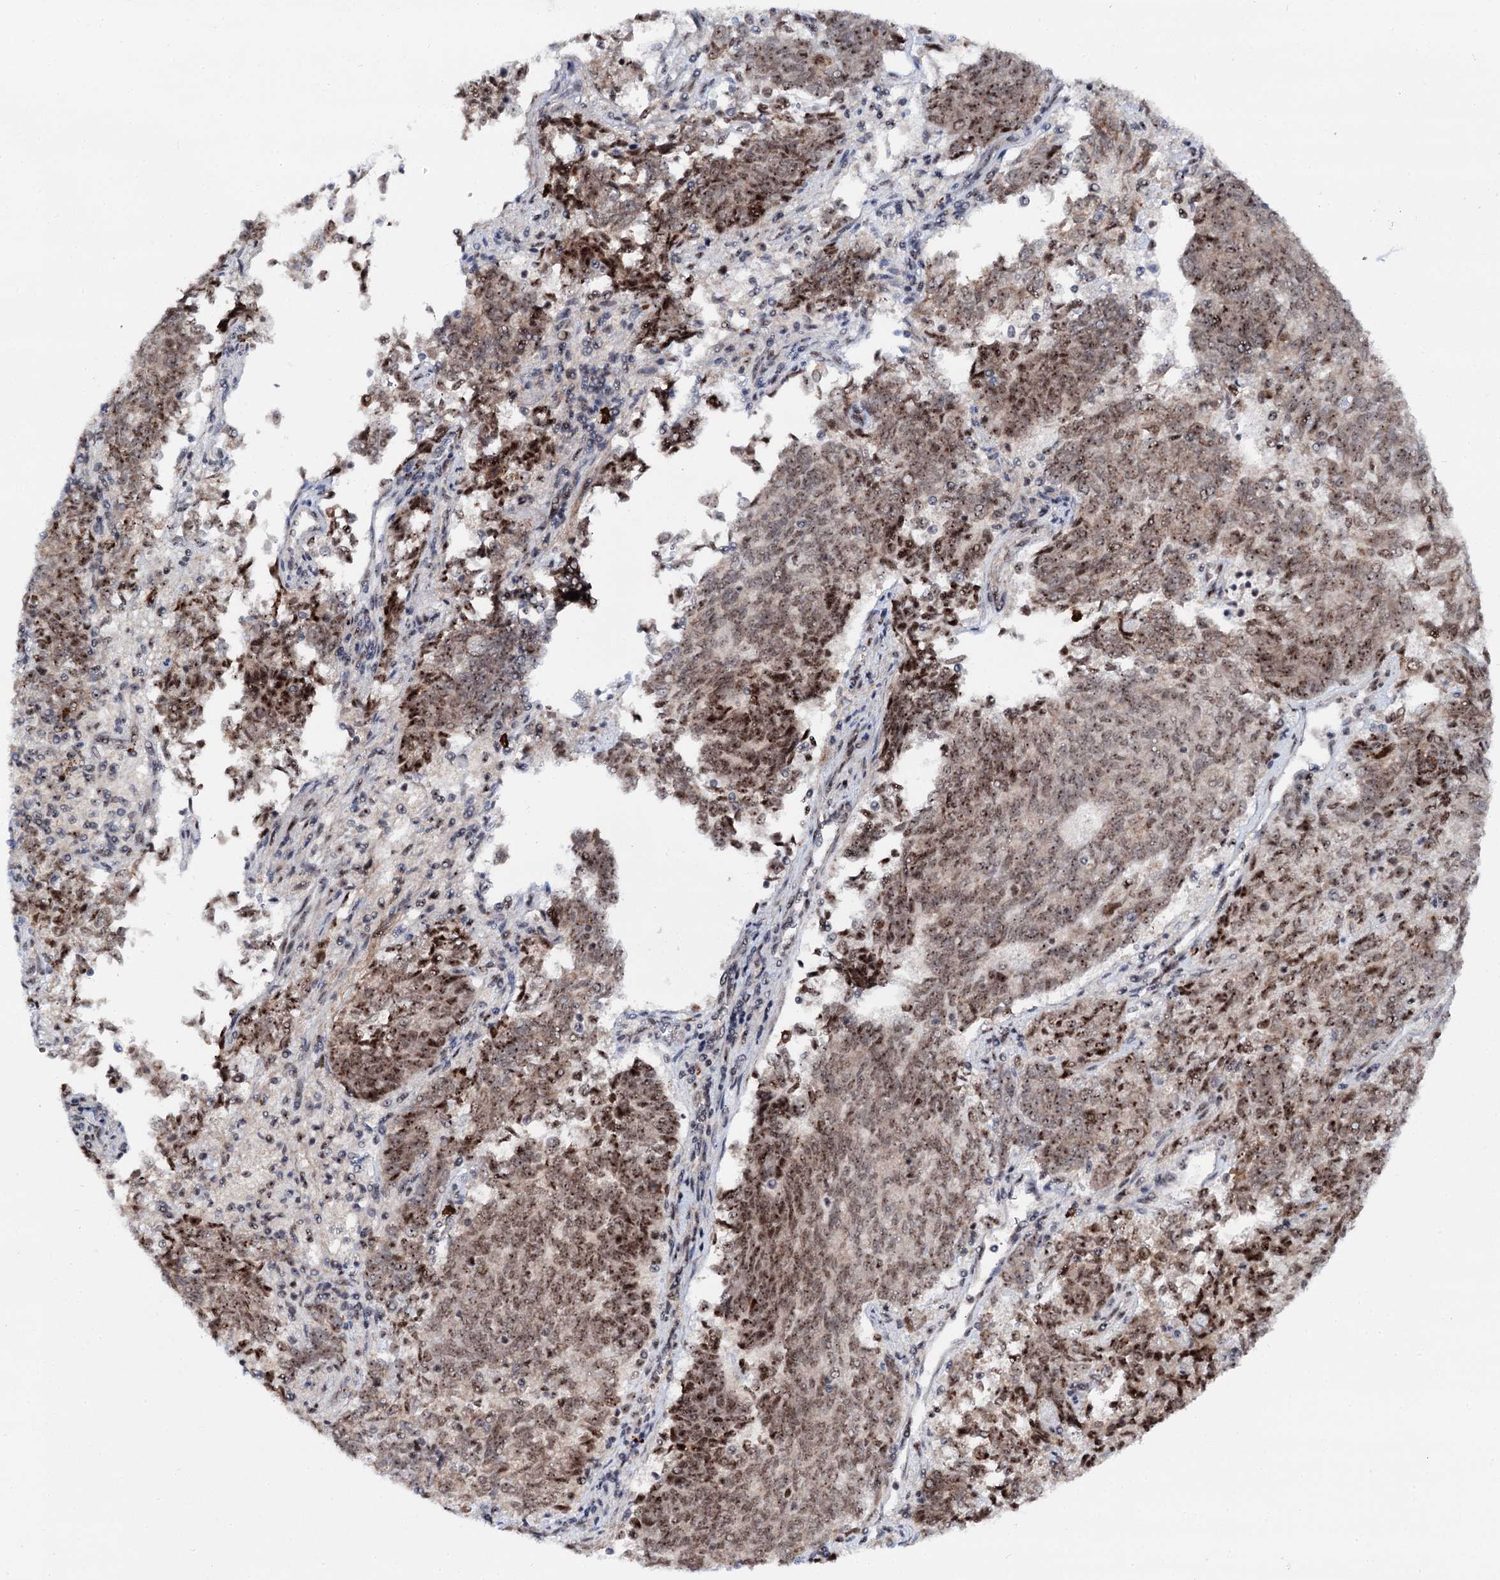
{"staining": {"intensity": "moderate", "quantity": ">75%", "location": "nuclear"}, "tissue": "endometrial cancer", "cell_type": "Tumor cells", "image_type": "cancer", "snomed": [{"axis": "morphology", "description": "Adenocarcinoma, NOS"}, {"axis": "topography", "description": "Endometrium"}], "caption": "Protein expression analysis of adenocarcinoma (endometrial) exhibits moderate nuclear expression in about >75% of tumor cells.", "gene": "BUD13", "patient": {"sex": "female", "age": 80}}